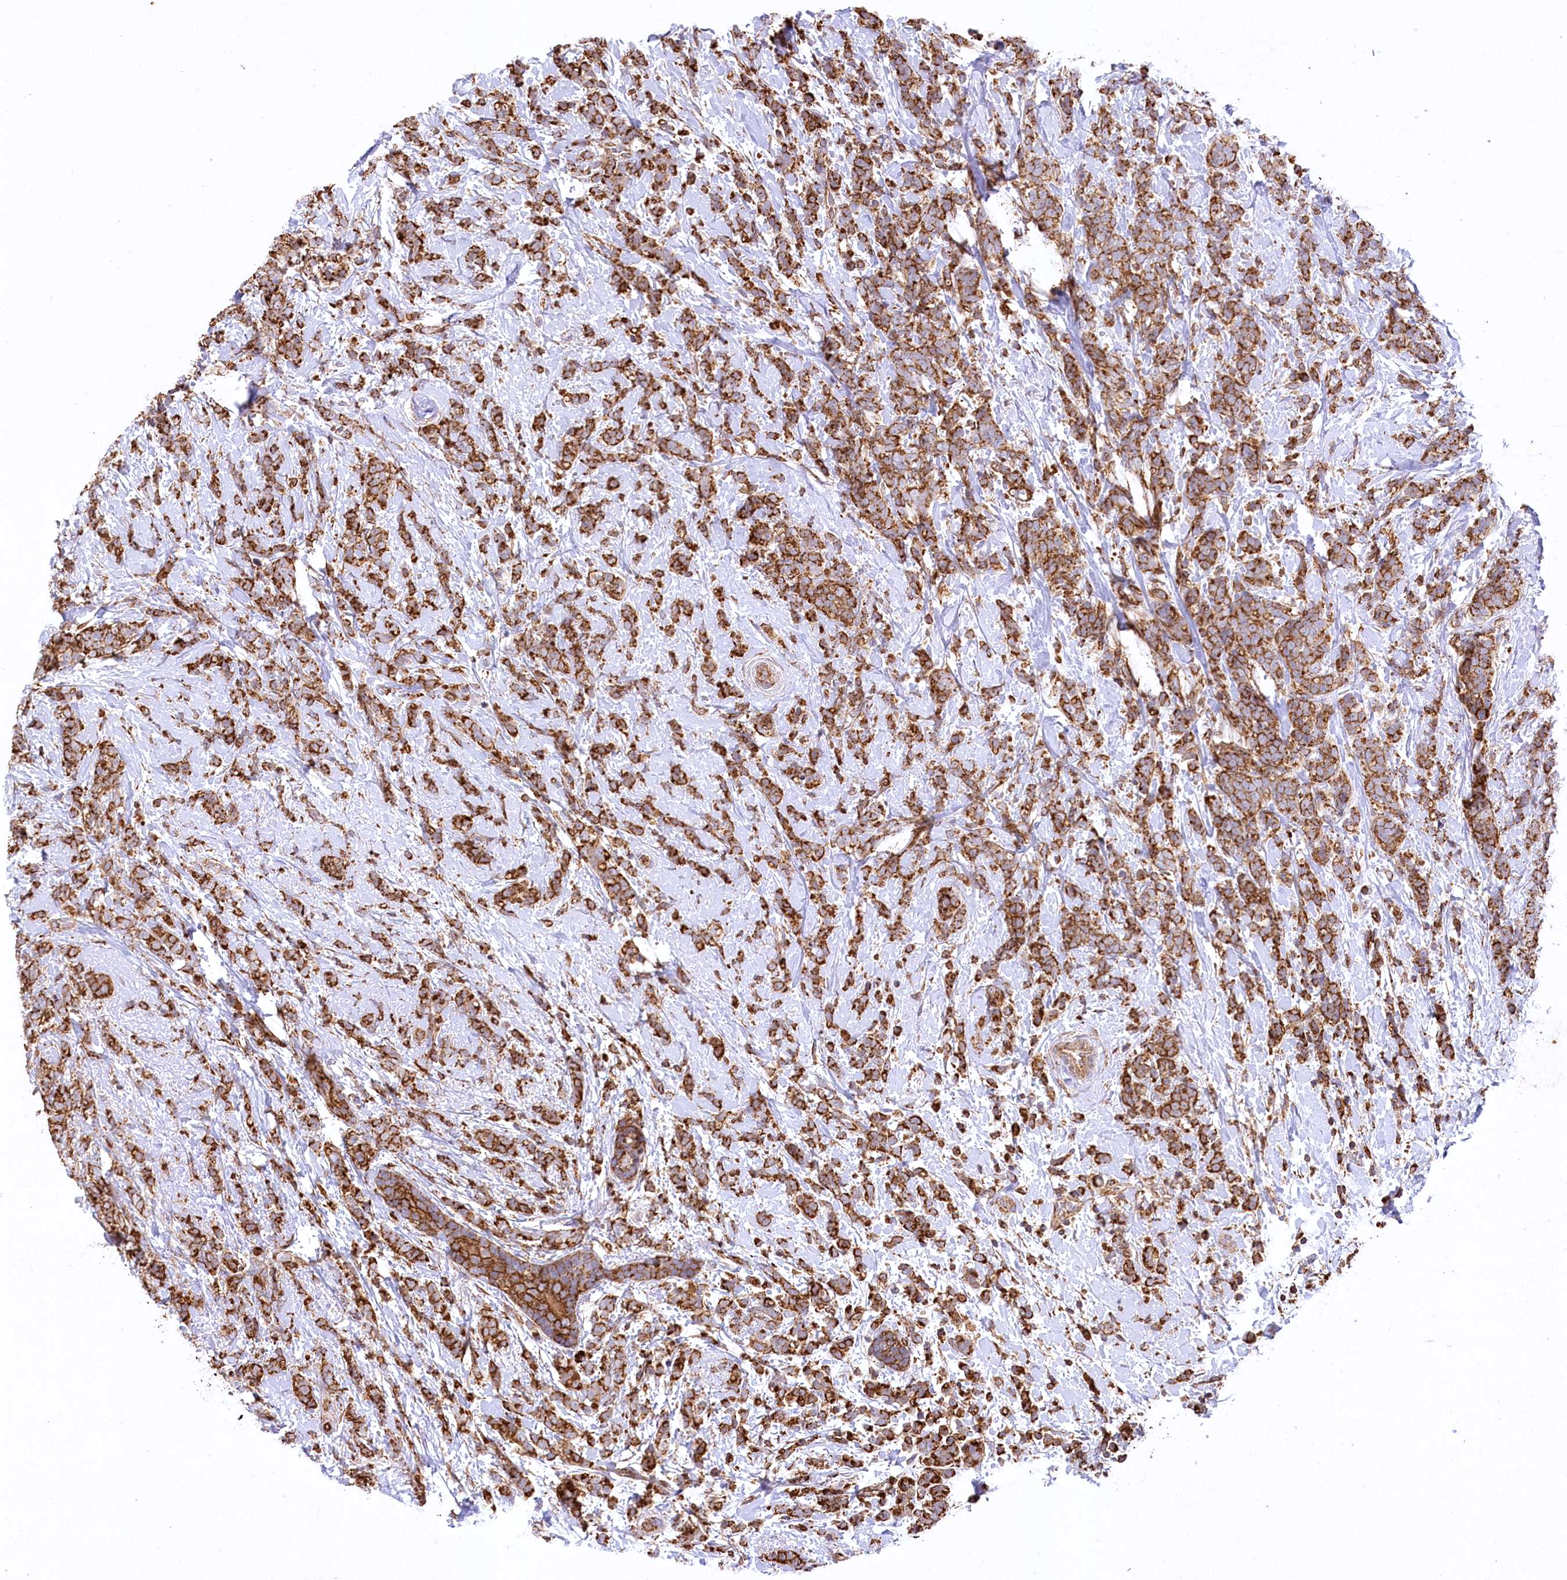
{"staining": {"intensity": "strong", "quantity": ">75%", "location": "cytoplasmic/membranous"}, "tissue": "breast cancer", "cell_type": "Tumor cells", "image_type": "cancer", "snomed": [{"axis": "morphology", "description": "Lobular carcinoma"}, {"axis": "topography", "description": "Breast"}], "caption": "Immunohistochemistry (DAB) staining of lobular carcinoma (breast) reveals strong cytoplasmic/membranous protein positivity in approximately >75% of tumor cells. The protein is stained brown, and the nuclei are stained in blue (DAB IHC with brightfield microscopy, high magnification).", "gene": "CARD19", "patient": {"sex": "female", "age": 58}}